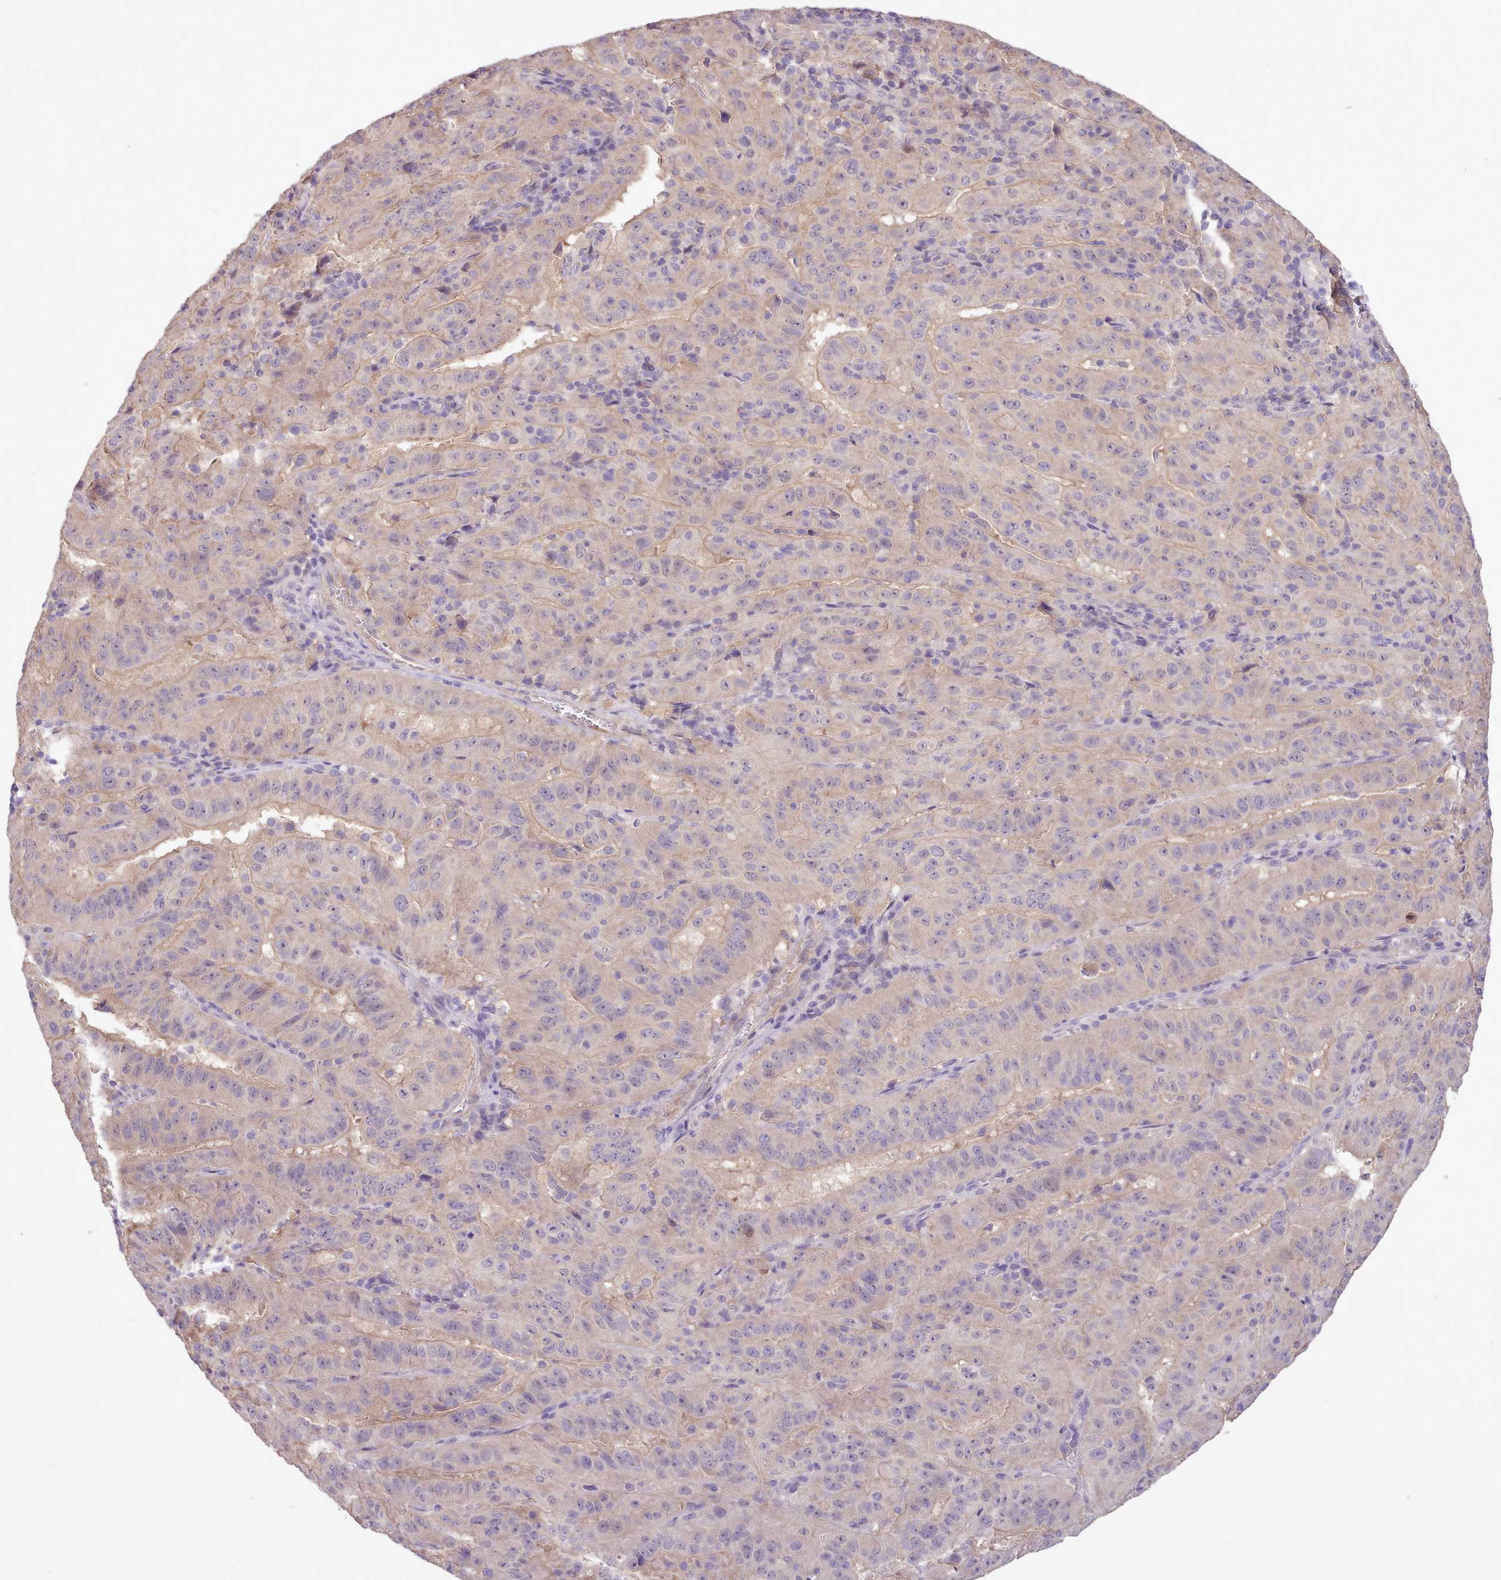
{"staining": {"intensity": "negative", "quantity": "none", "location": "none"}, "tissue": "pancreatic cancer", "cell_type": "Tumor cells", "image_type": "cancer", "snomed": [{"axis": "morphology", "description": "Adenocarcinoma, NOS"}, {"axis": "topography", "description": "Pancreas"}], "caption": "DAB (3,3'-diaminobenzidine) immunohistochemical staining of pancreatic adenocarcinoma shows no significant positivity in tumor cells.", "gene": "ZNF607", "patient": {"sex": "male", "age": 63}}